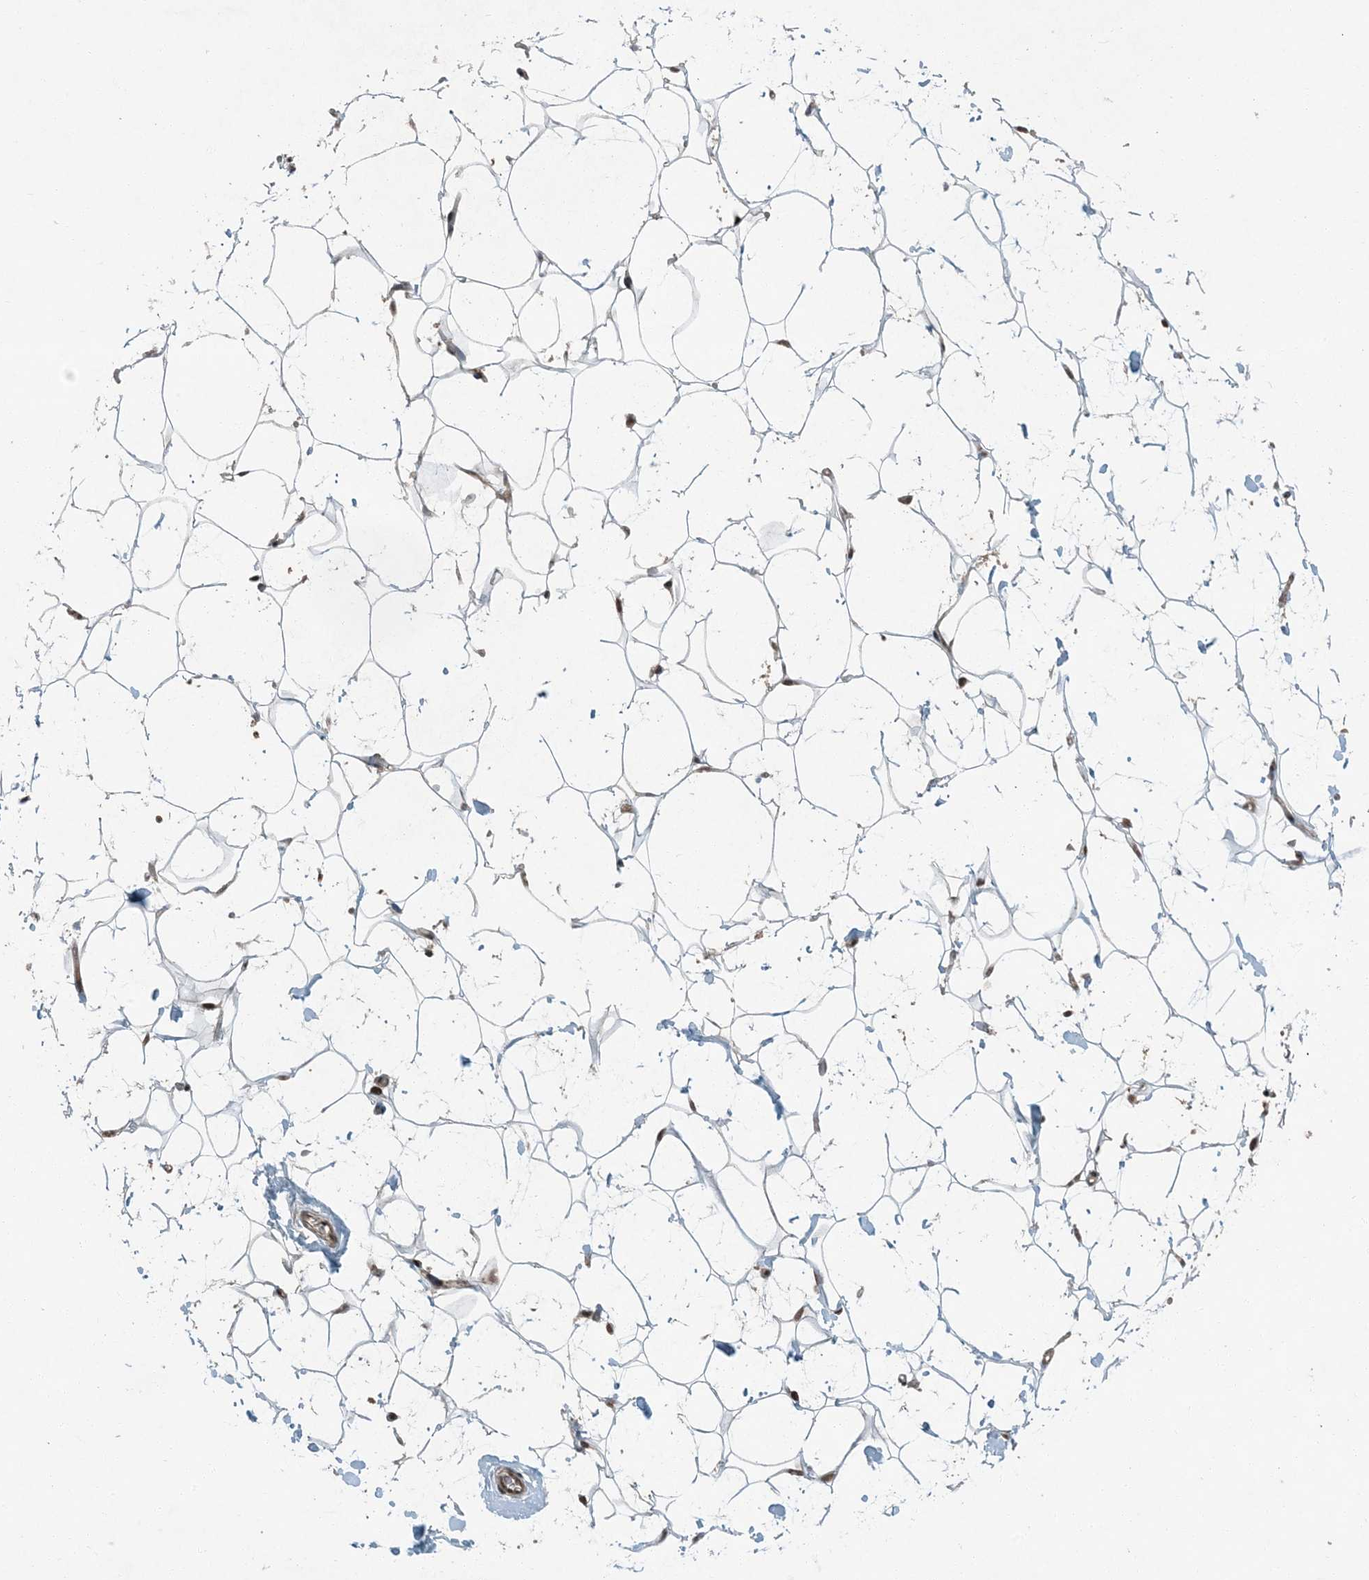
{"staining": {"intensity": "moderate", "quantity": ">75%", "location": "nuclear"}, "tissue": "adipose tissue", "cell_type": "Adipocytes", "image_type": "normal", "snomed": [{"axis": "morphology", "description": "Normal tissue, NOS"}, {"axis": "topography", "description": "Breast"}], "caption": "This is a micrograph of immunohistochemistry staining of benign adipose tissue, which shows moderate positivity in the nuclear of adipocytes.", "gene": "TRAPPC12", "patient": {"sex": "female", "age": 26}}